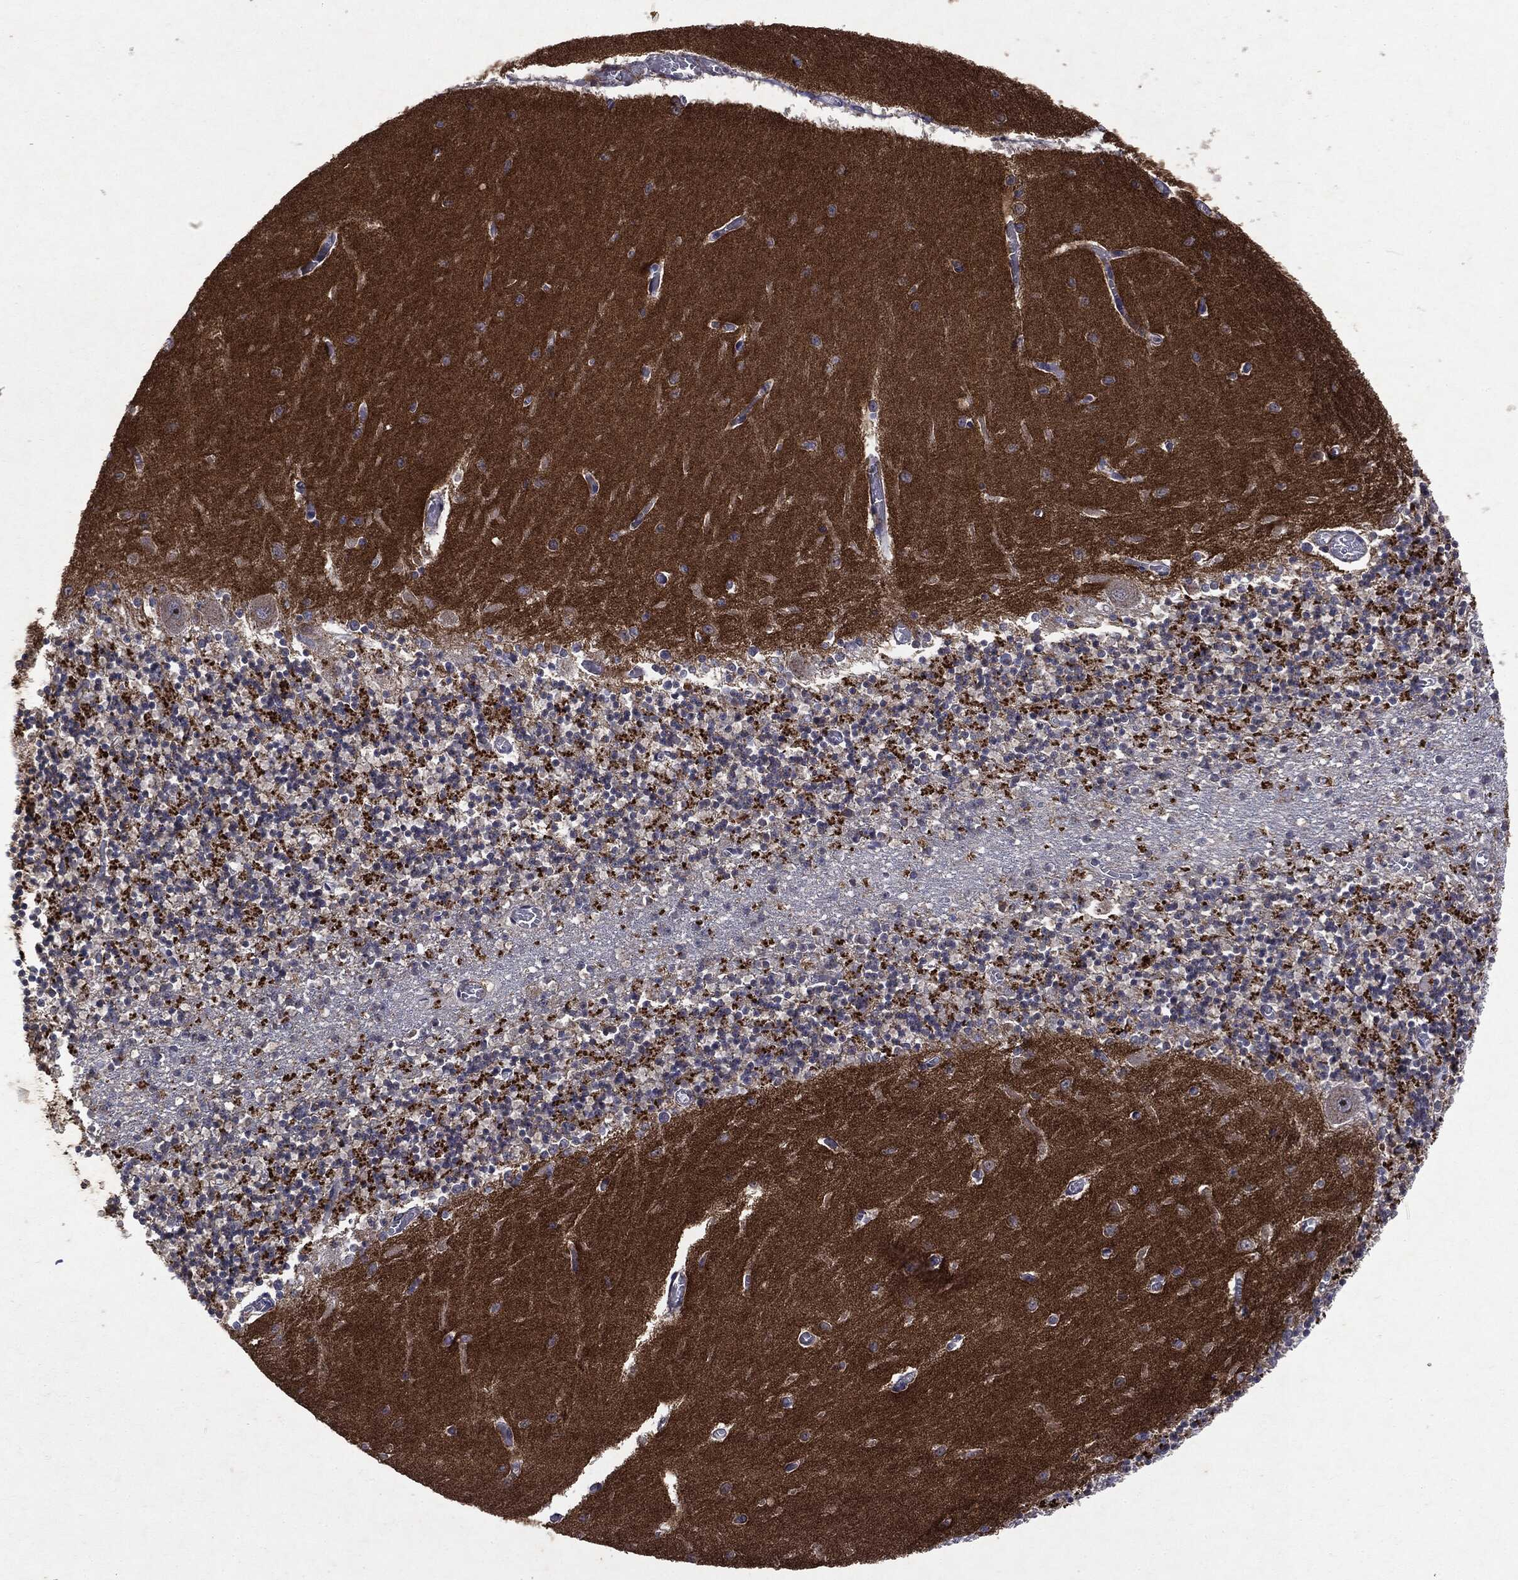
{"staining": {"intensity": "negative", "quantity": "none", "location": "none"}, "tissue": "cerebellum", "cell_type": "Cells in granular layer", "image_type": "normal", "snomed": [{"axis": "morphology", "description": "Normal tissue, NOS"}, {"axis": "topography", "description": "Cerebellum"}], "caption": "Histopathology image shows no significant protein positivity in cells in granular layer of normal cerebellum.", "gene": "PTEN", "patient": {"sex": "female", "age": 64}}